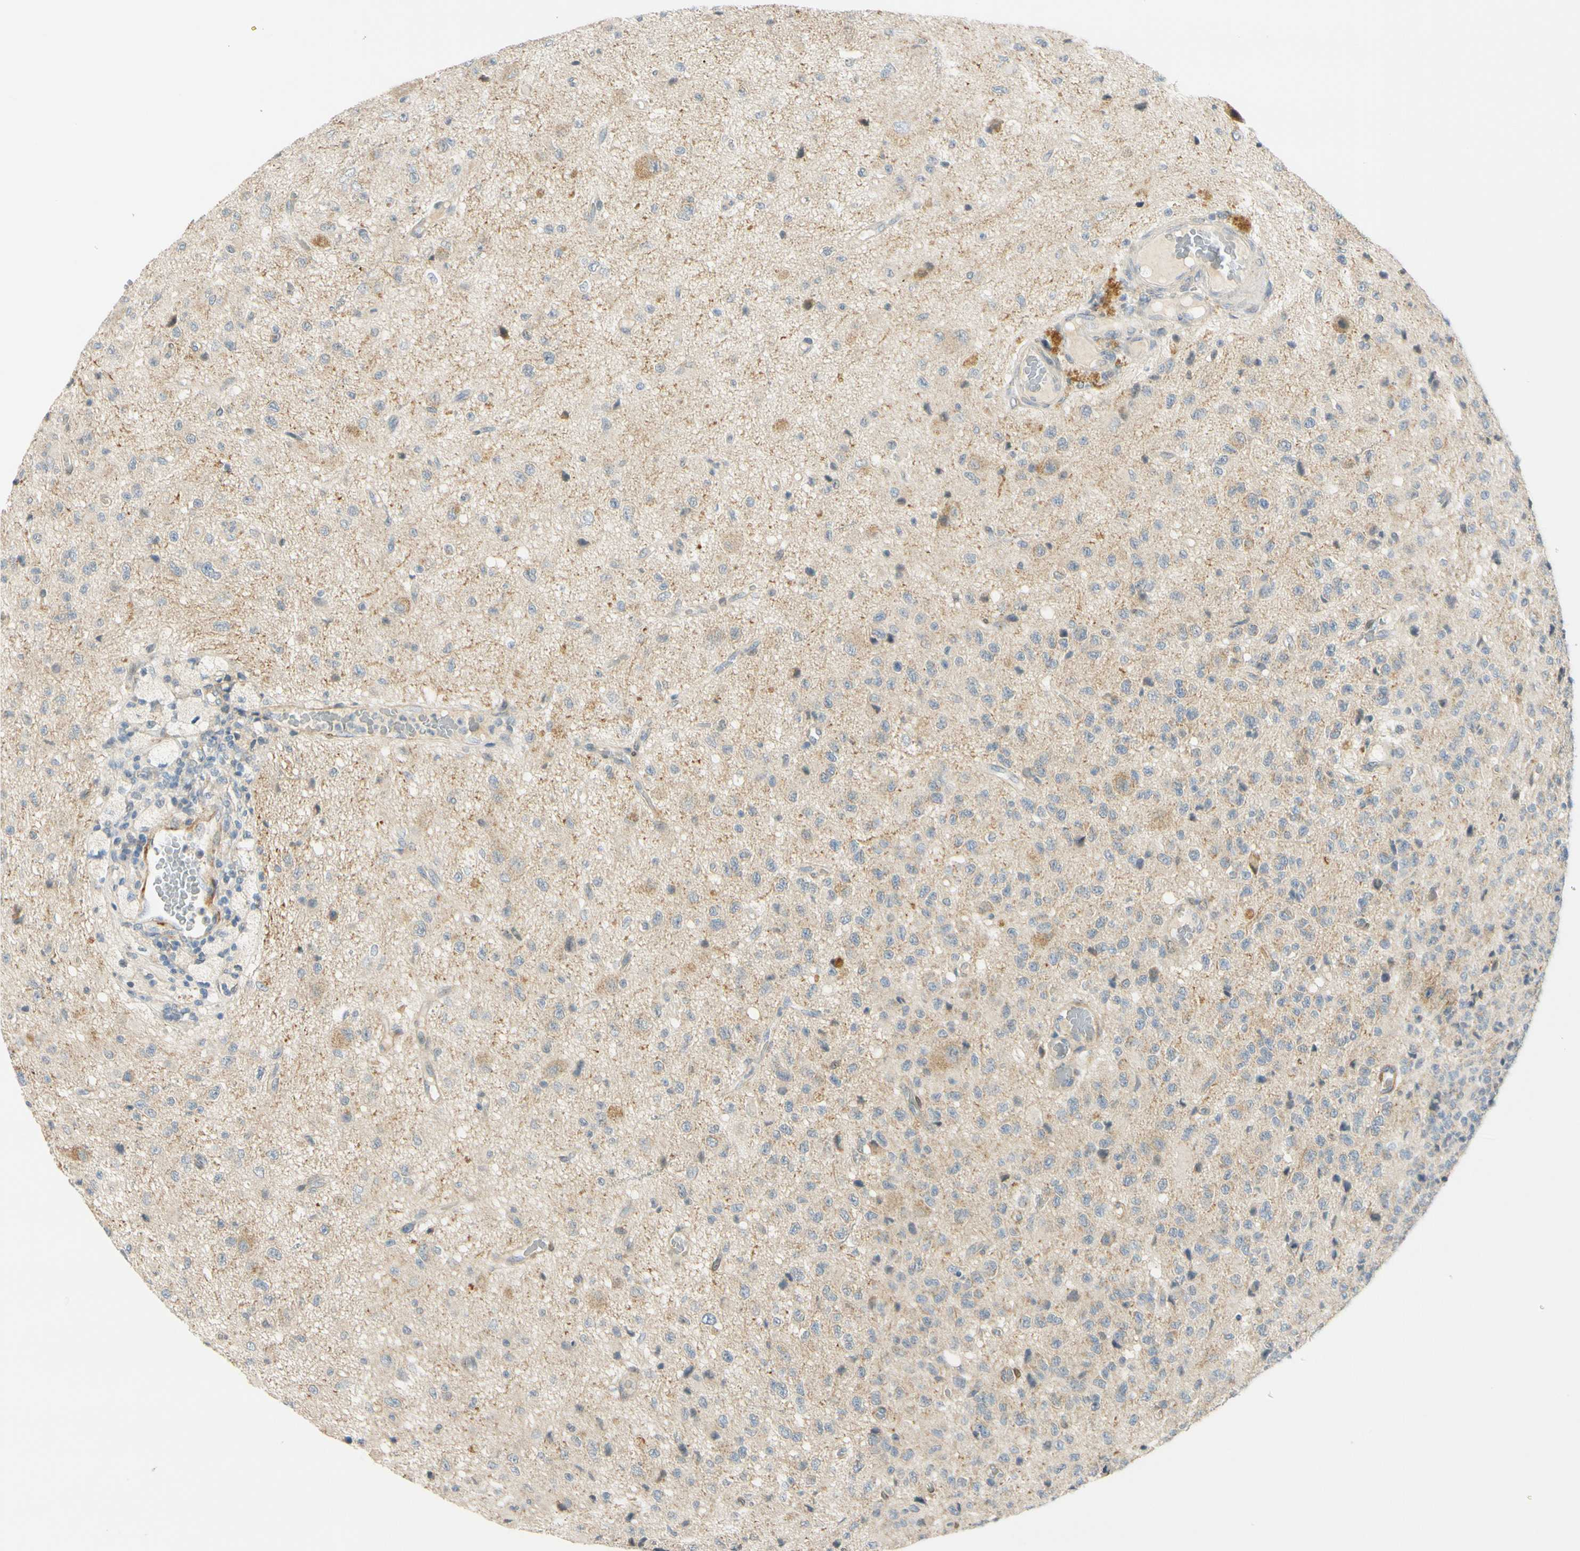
{"staining": {"intensity": "negative", "quantity": "none", "location": "none"}, "tissue": "glioma", "cell_type": "Tumor cells", "image_type": "cancer", "snomed": [{"axis": "morphology", "description": "Glioma, malignant, High grade"}, {"axis": "topography", "description": "pancreas cauda"}], "caption": "IHC histopathology image of neoplastic tissue: glioma stained with DAB displays no significant protein expression in tumor cells.", "gene": "FHL2", "patient": {"sex": "male", "age": 60}}